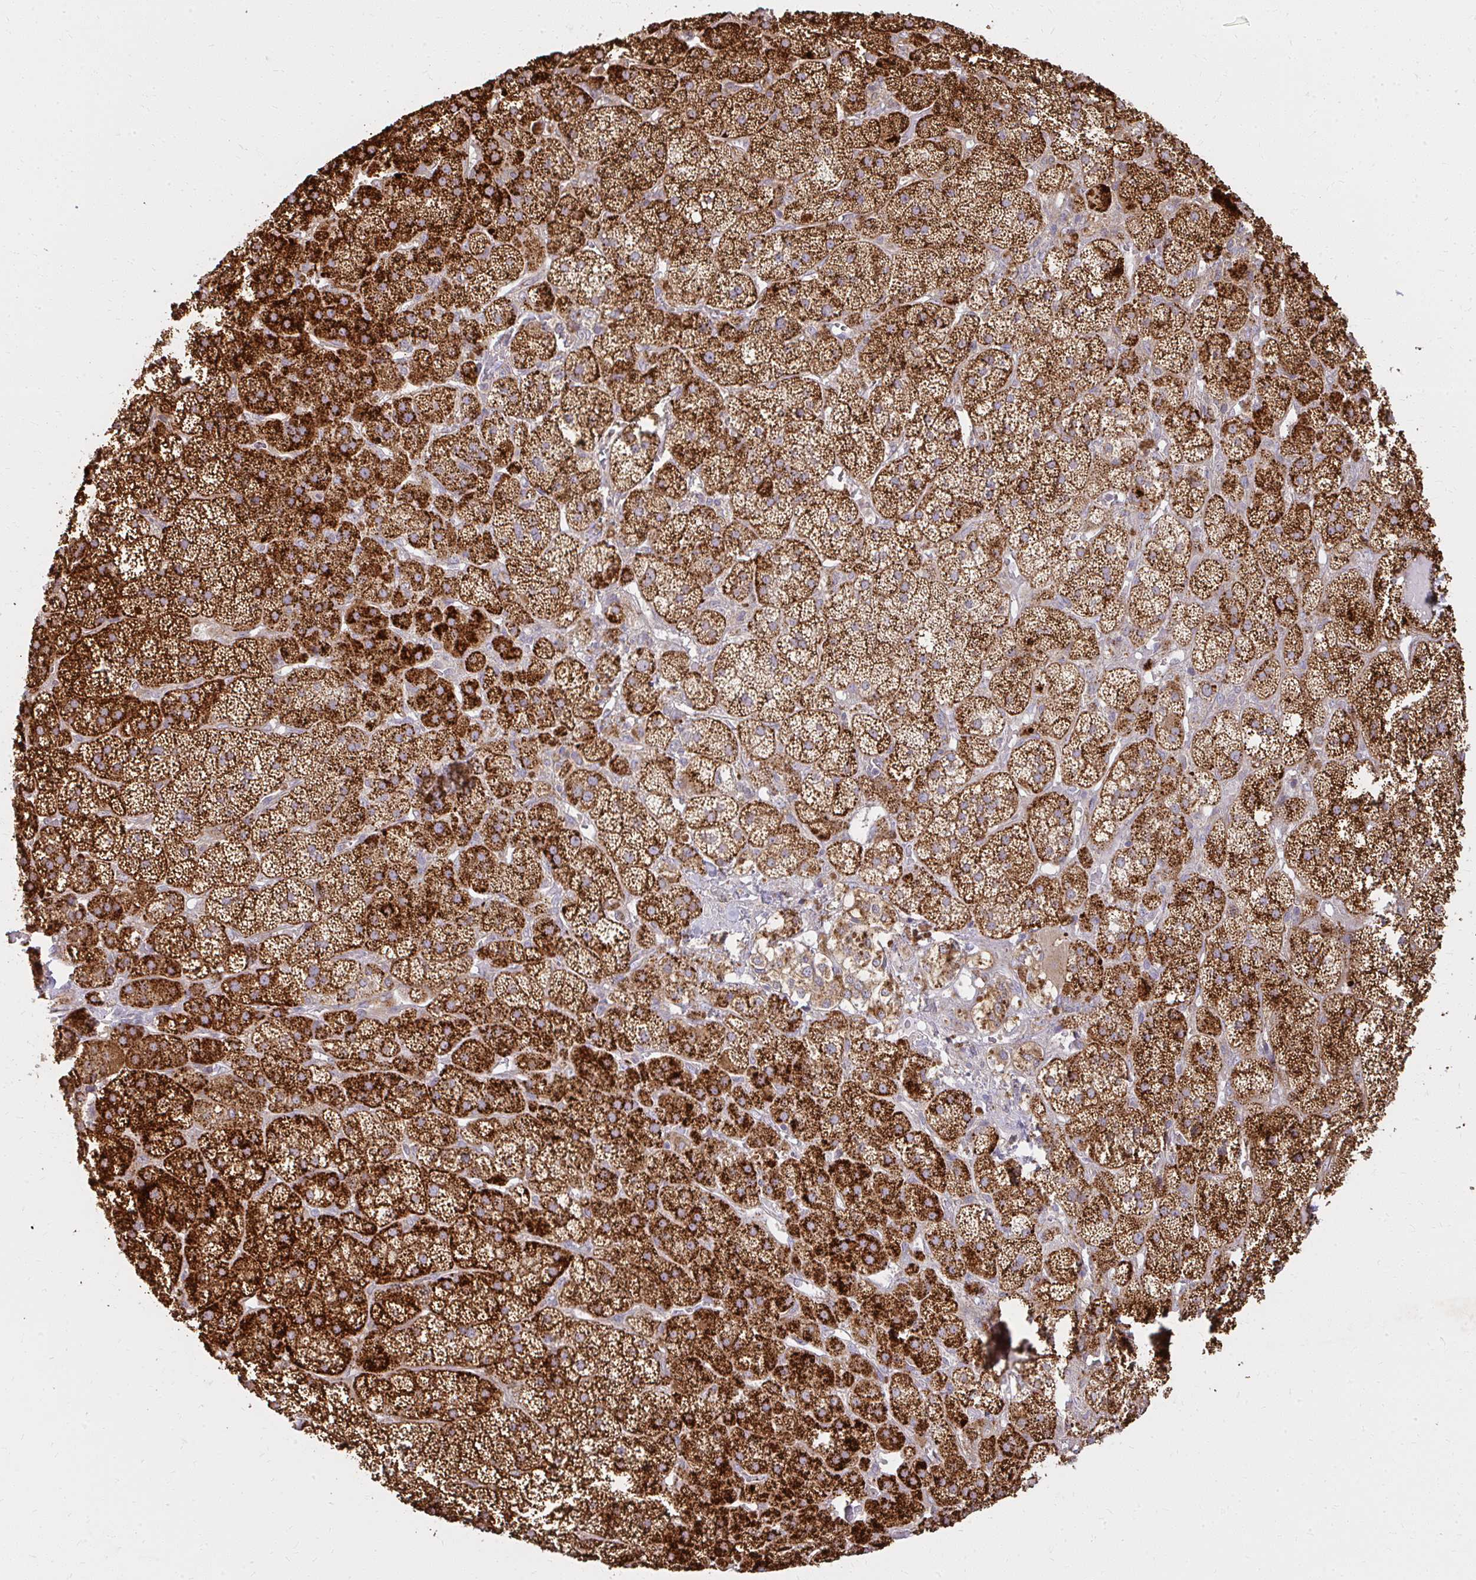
{"staining": {"intensity": "strong", "quantity": ">75%", "location": "cytoplasmic/membranous"}, "tissue": "adrenal gland", "cell_type": "Glandular cells", "image_type": "normal", "snomed": [{"axis": "morphology", "description": "Normal tissue, NOS"}, {"axis": "topography", "description": "Adrenal gland"}], "caption": "This histopathology image exhibits immunohistochemistry (IHC) staining of unremarkable human adrenal gland, with high strong cytoplasmic/membranous positivity in about >75% of glandular cells.", "gene": "GNS", "patient": {"sex": "male", "age": 57}}